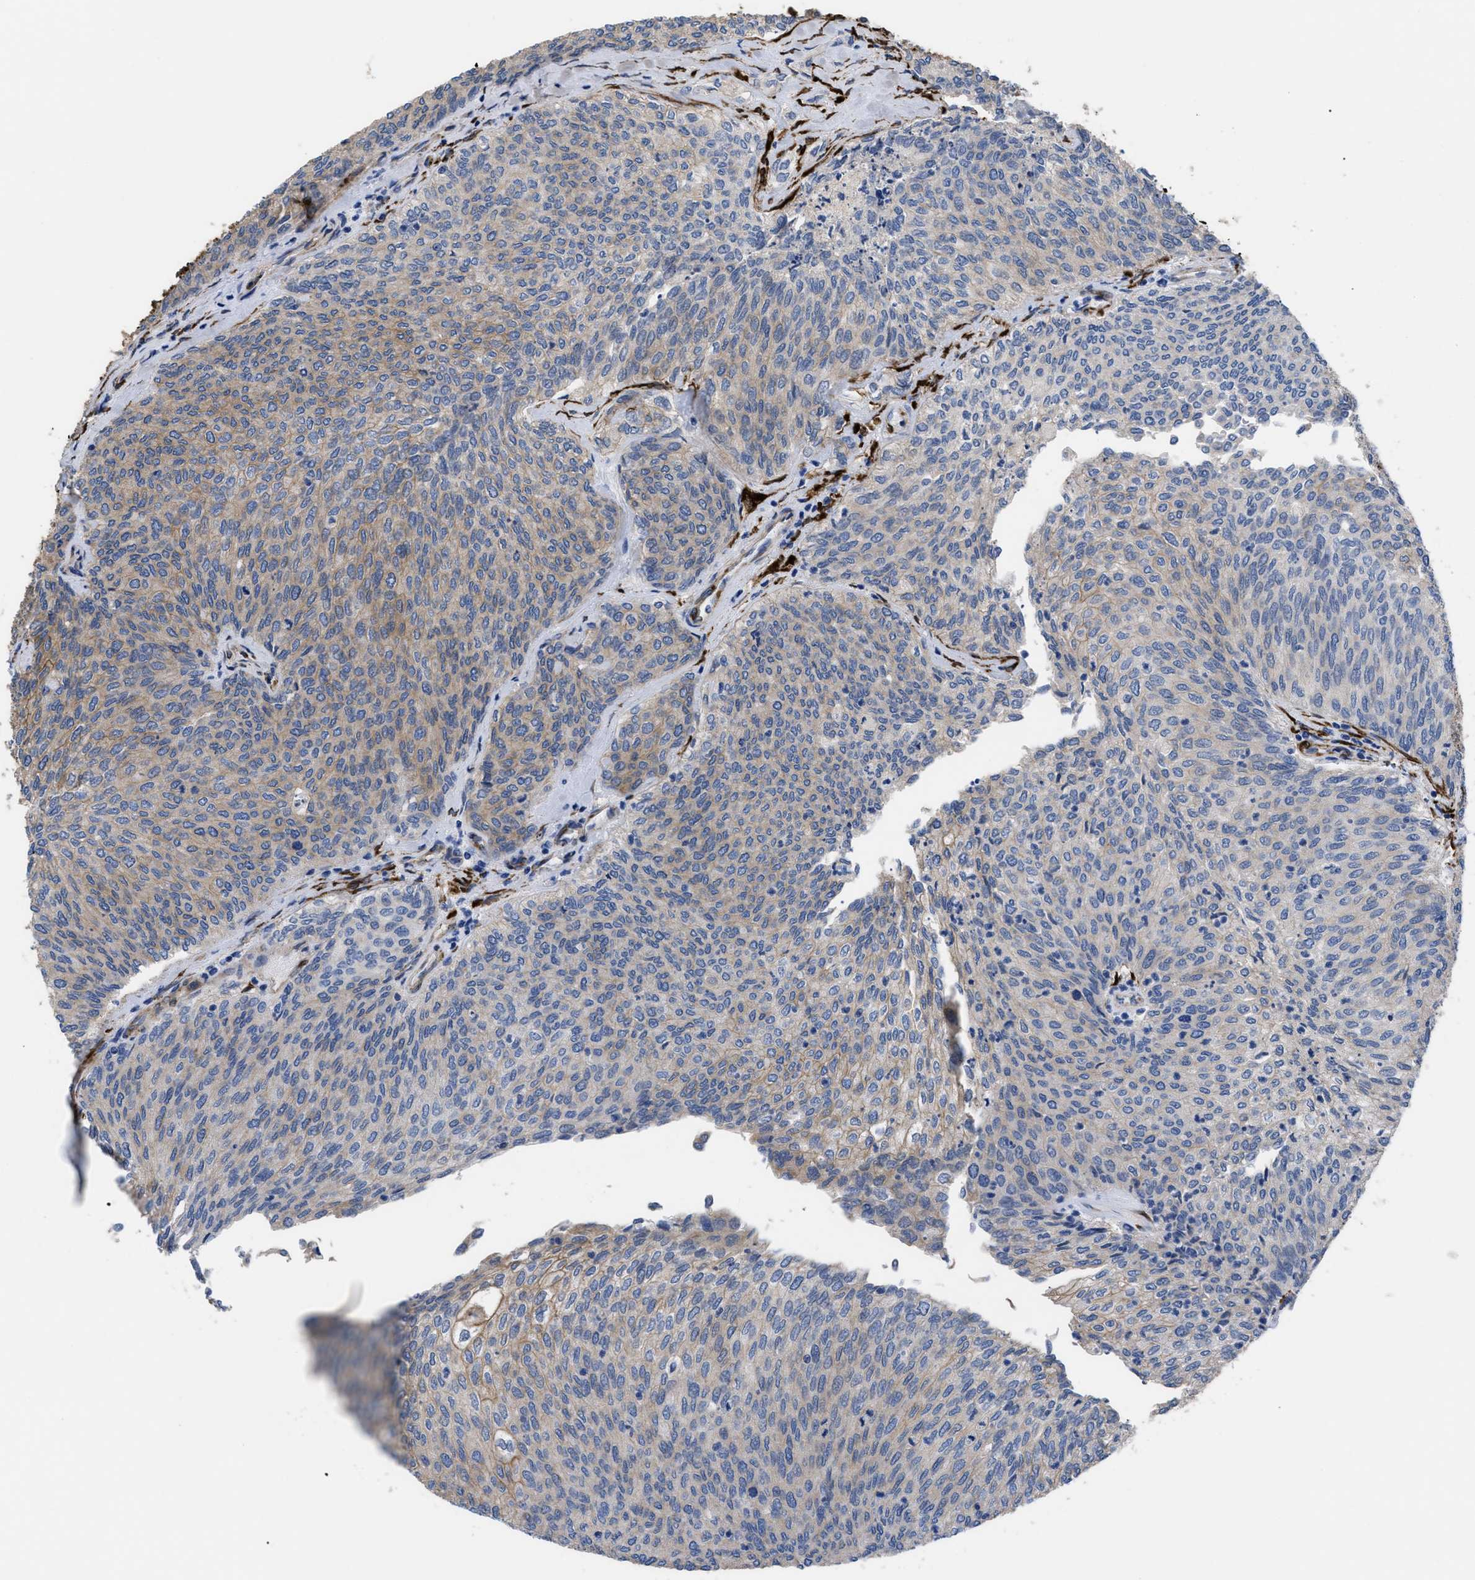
{"staining": {"intensity": "weak", "quantity": "25%-75%", "location": "cytoplasmic/membranous"}, "tissue": "urothelial cancer", "cell_type": "Tumor cells", "image_type": "cancer", "snomed": [{"axis": "morphology", "description": "Urothelial carcinoma, Low grade"}, {"axis": "topography", "description": "Urinary bladder"}], "caption": "Immunohistochemistry (IHC) photomicrograph of neoplastic tissue: human urothelial cancer stained using immunohistochemistry (IHC) exhibits low levels of weak protein expression localized specifically in the cytoplasmic/membranous of tumor cells, appearing as a cytoplasmic/membranous brown color.", "gene": "SQLE", "patient": {"sex": "female", "age": 79}}